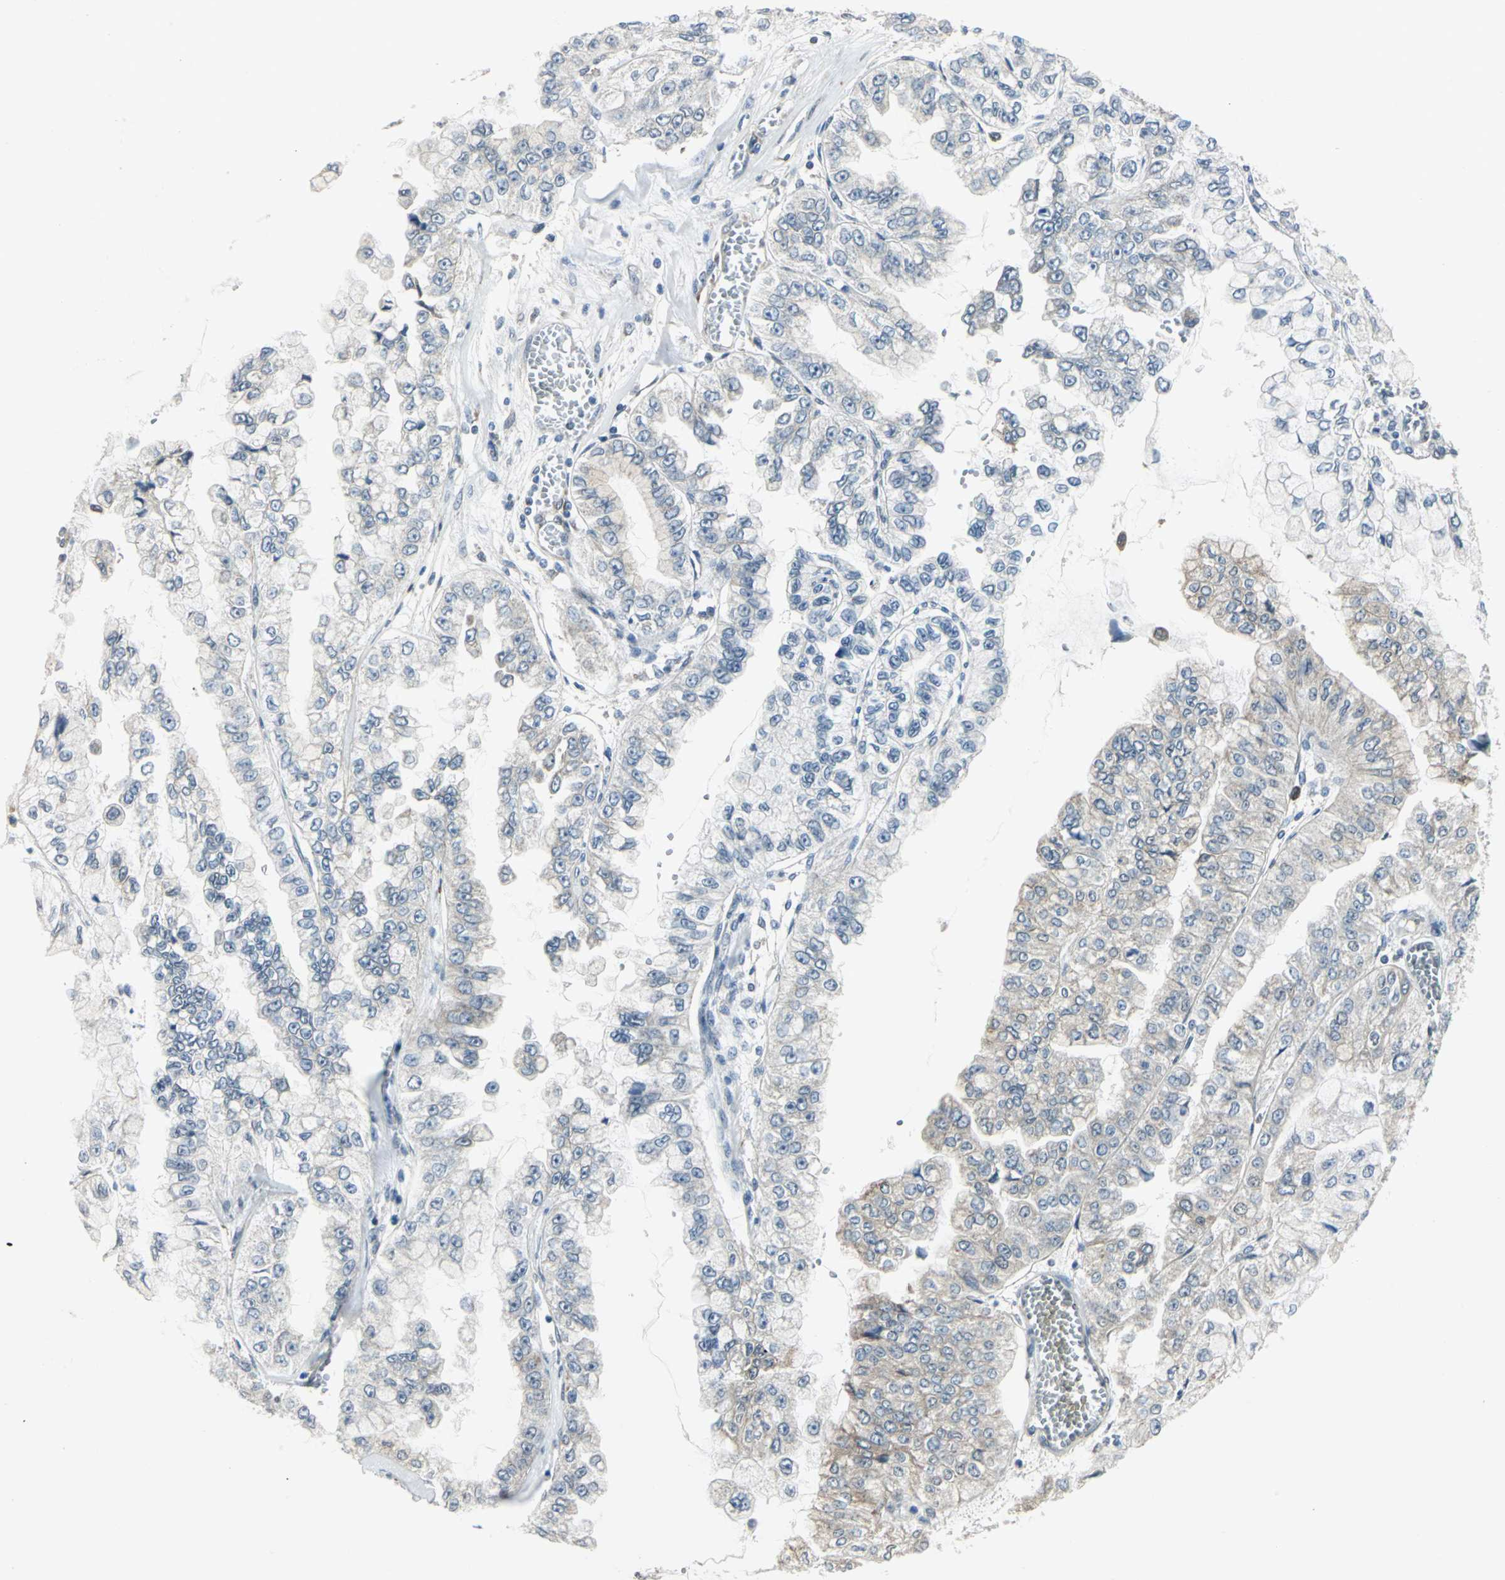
{"staining": {"intensity": "negative", "quantity": "none", "location": "none"}, "tissue": "liver cancer", "cell_type": "Tumor cells", "image_type": "cancer", "snomed": [{"axis": "morphology", "description": "Cholangiocarcinoma"}, {"axis": "topography", "description": "Liver"}], "caption": "Tumor cells are negative for brown protein staining in cholangiocarcinoma (liver).", "gene": "PLAGL2", "patient": {"sex": "female", "age": 79}}